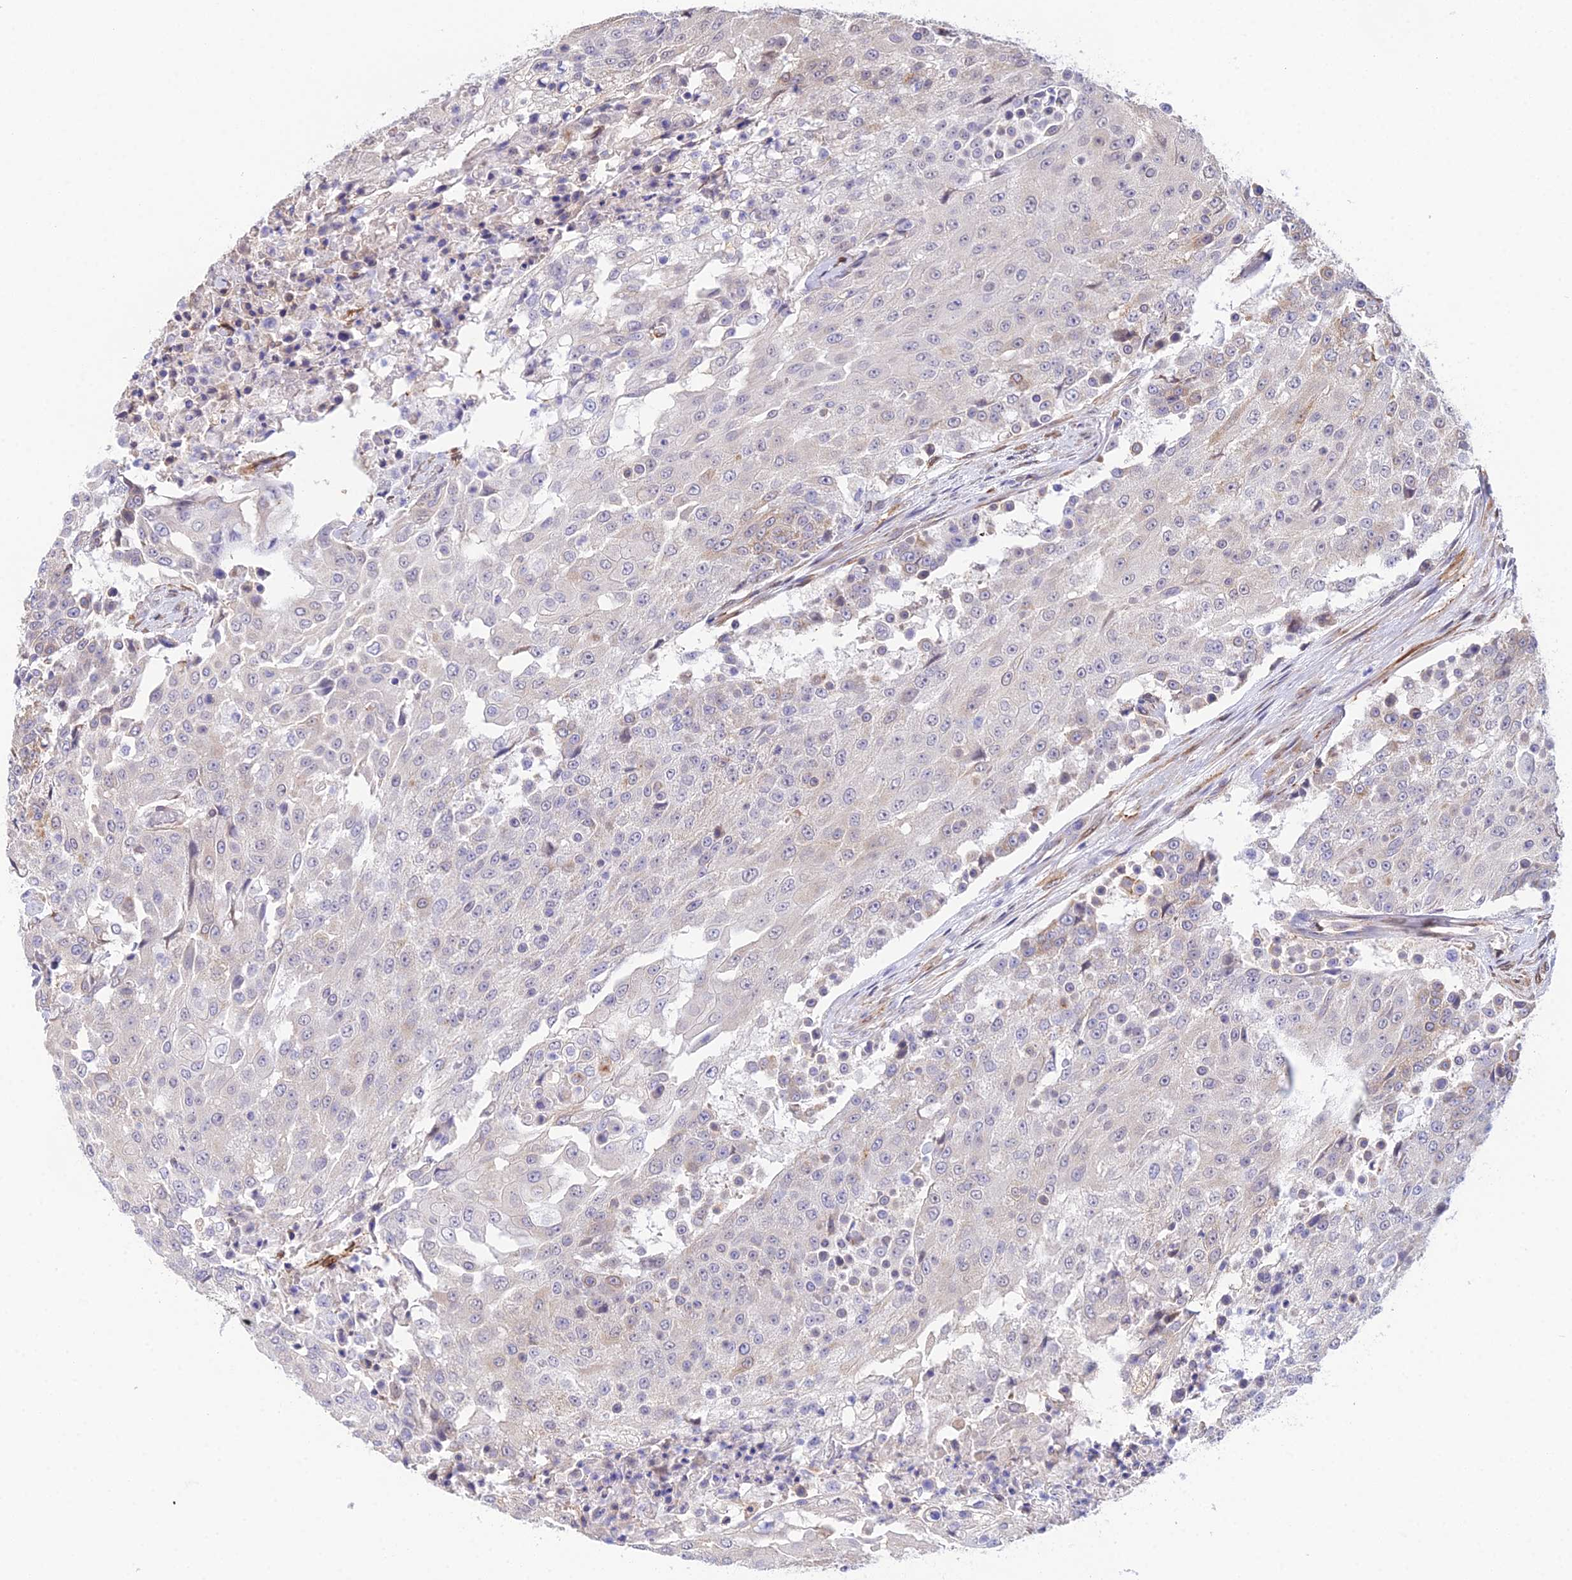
{"staining": {"intensity": "negative", "quantity": "none", "location": "none"}, "tissue": "urothelial cancer", "cell_type": "Tumor cells", "image_type": "cancer", "snomed": [{"axis": "morphology", "description": "Urothelial carcinoma, High grade"}, {"axis": "topography", "description": "Urinary bladder"}], "caption": "Image shows no protein staining in tumor cells of urothelial cancer tissue.", "gene": "MXRA7", "patient": {"sex": "female", "age": 63}}